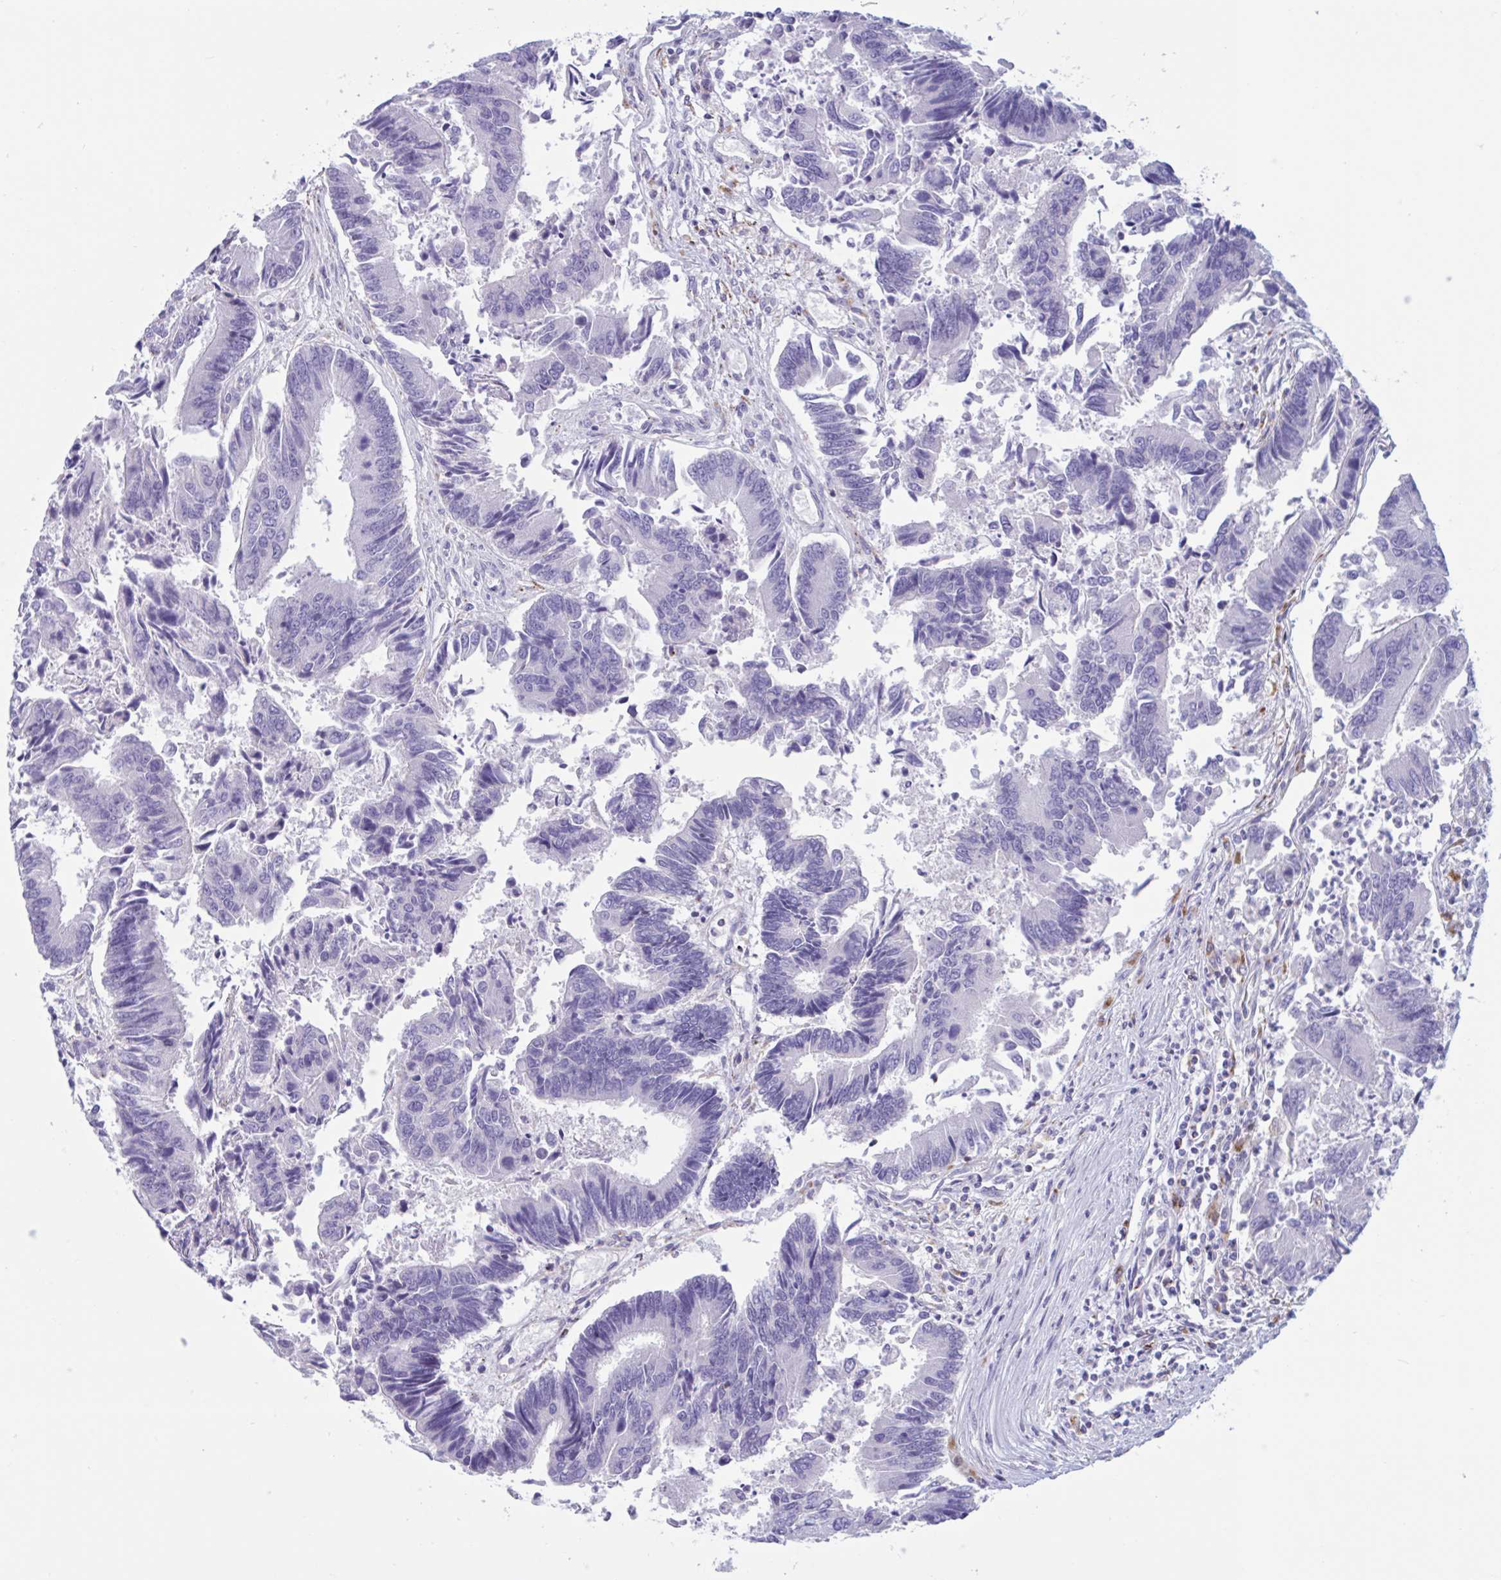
{"staining": {"intensity": "negative", "quantity": "none", "location": "none"}, "tissue": "colorectal cancer", "cell_type": "Tumor cells", "image_type": "cancer", "snomed": [{"axis": "morphology", "description": "Adenocarcinoma, NOS"}, {"axis": "topography", "description": "Colon"}], "caption": "Immunohistochemical staining of human colorectal cancer (adenocarcinoma) reveals no significant staining in tumor cells.", "gene": "XCL1", "patient": {"sex": "female", "age": 67}}